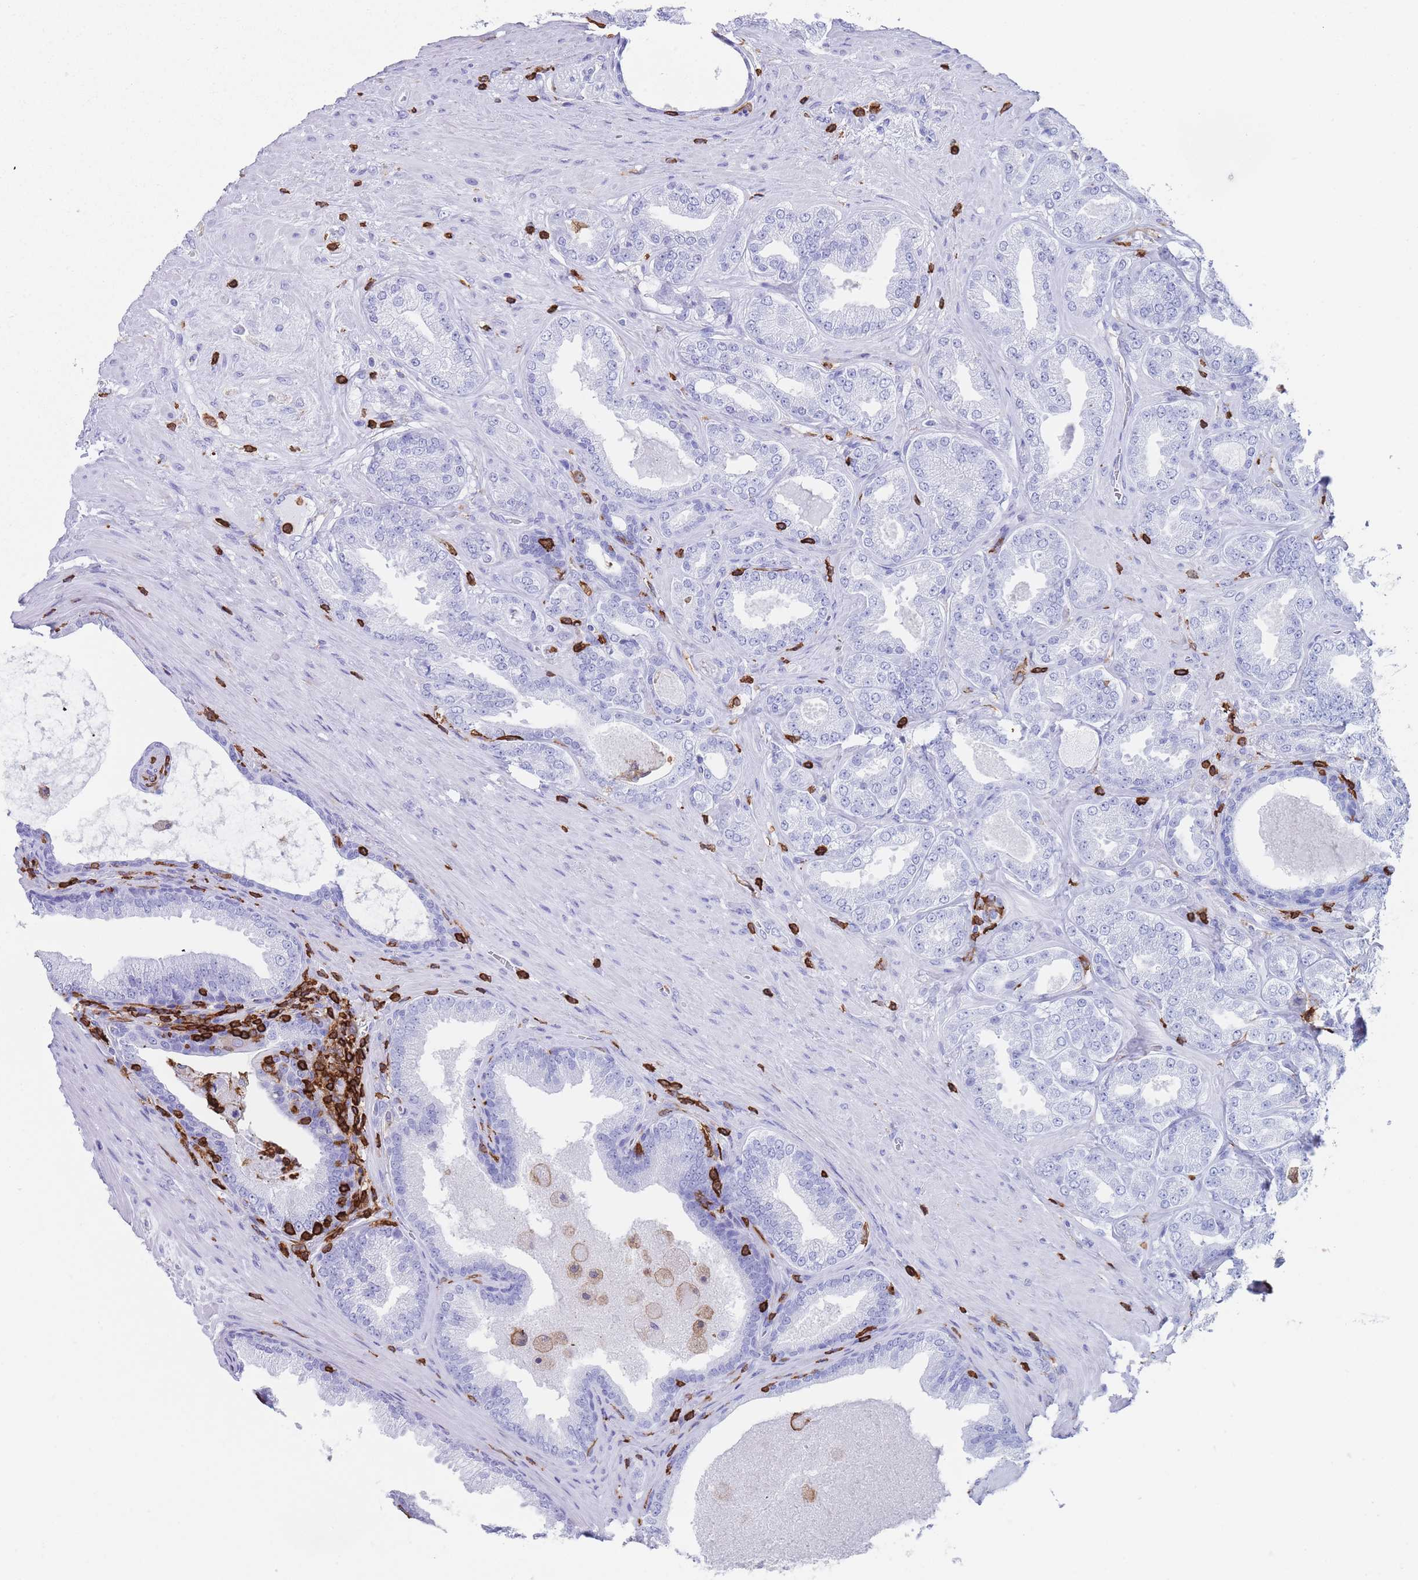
{"staining": {"intensity": "negative", "quantity": "none", "location": "none"}, "tissue": "prostate cancer", "cell_type": "Tumor cells", "image_type": "cancer", "snomed": [{"axis": "morphology", "description": "Adenocarcinoma, Low grade"}, {"axis": "topography", "description": "Prostate"}], "caption": "Immunohistochemistry (IHC) of prostate cancer exhibits no staining in tumor cells.", "gene": "CORO1A", "patient": {"sex": "male", "age": 63}}